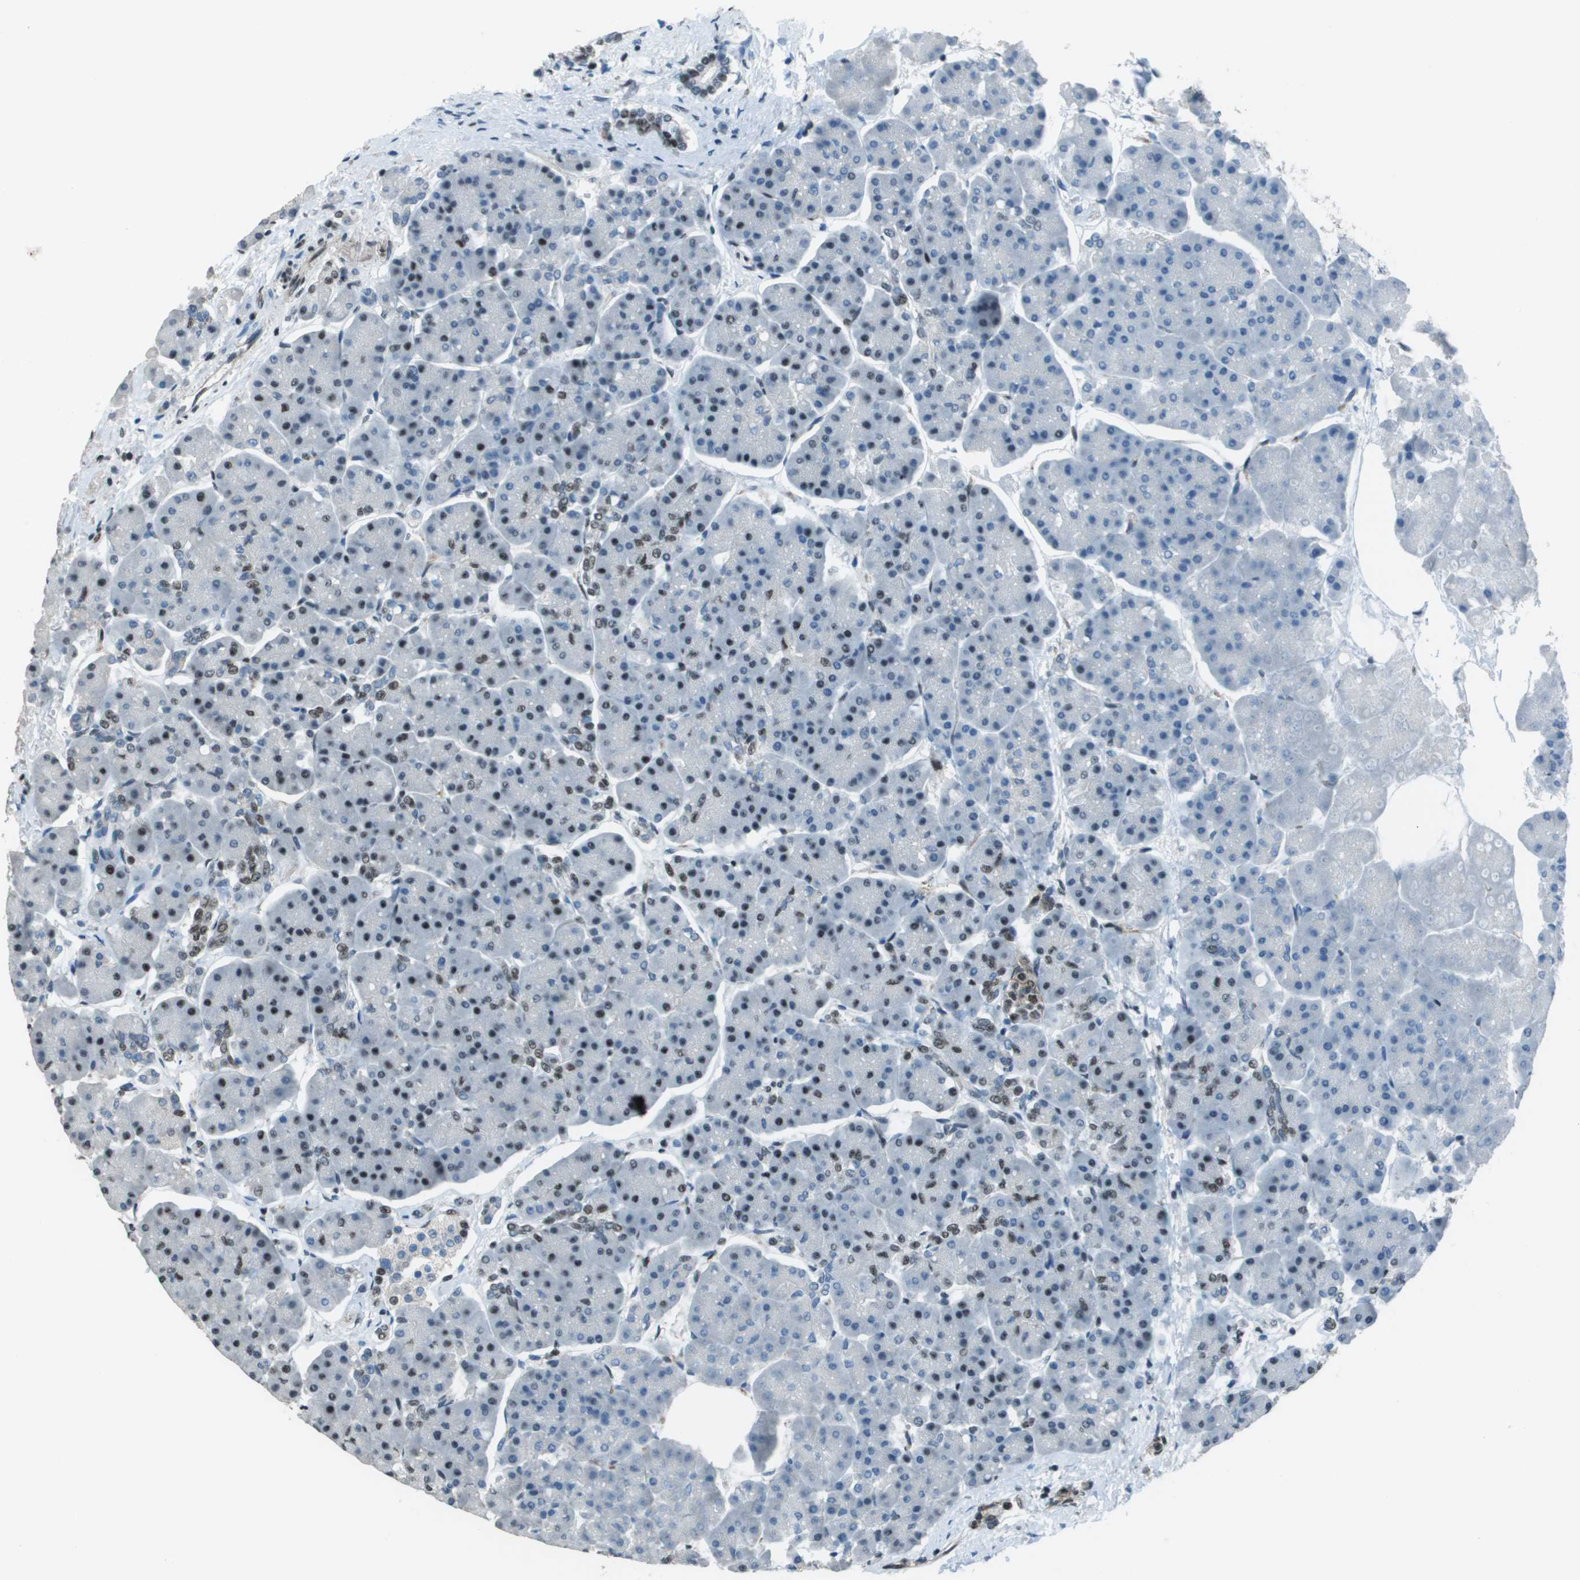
{"staining": {"intensity": "moderate", "quantity": "25%-75%", "location": "nuclear"}, "tissue": "pancreas", "cell_type": "Exocrine glandular cells", "image_type": "normal", "snomed": [{"axis": "morphology", "description": "Normal tissue, NOS"}, {"axis": "topography", "description": "Pancreas"}], "caption": "Immunohistochemical staining of normal pancreas displays moderate nuclear protein positivity in approximately 25%-75% of exocrine glandular cells. (Stains: DAB (3,3'-diaminobenzidine) in brown, nuclei in blue, Microscopy: brightfield microscopy at high magnification).", "gene": "DEPDC1", "patient": {"sex": "female", "age": 70}}